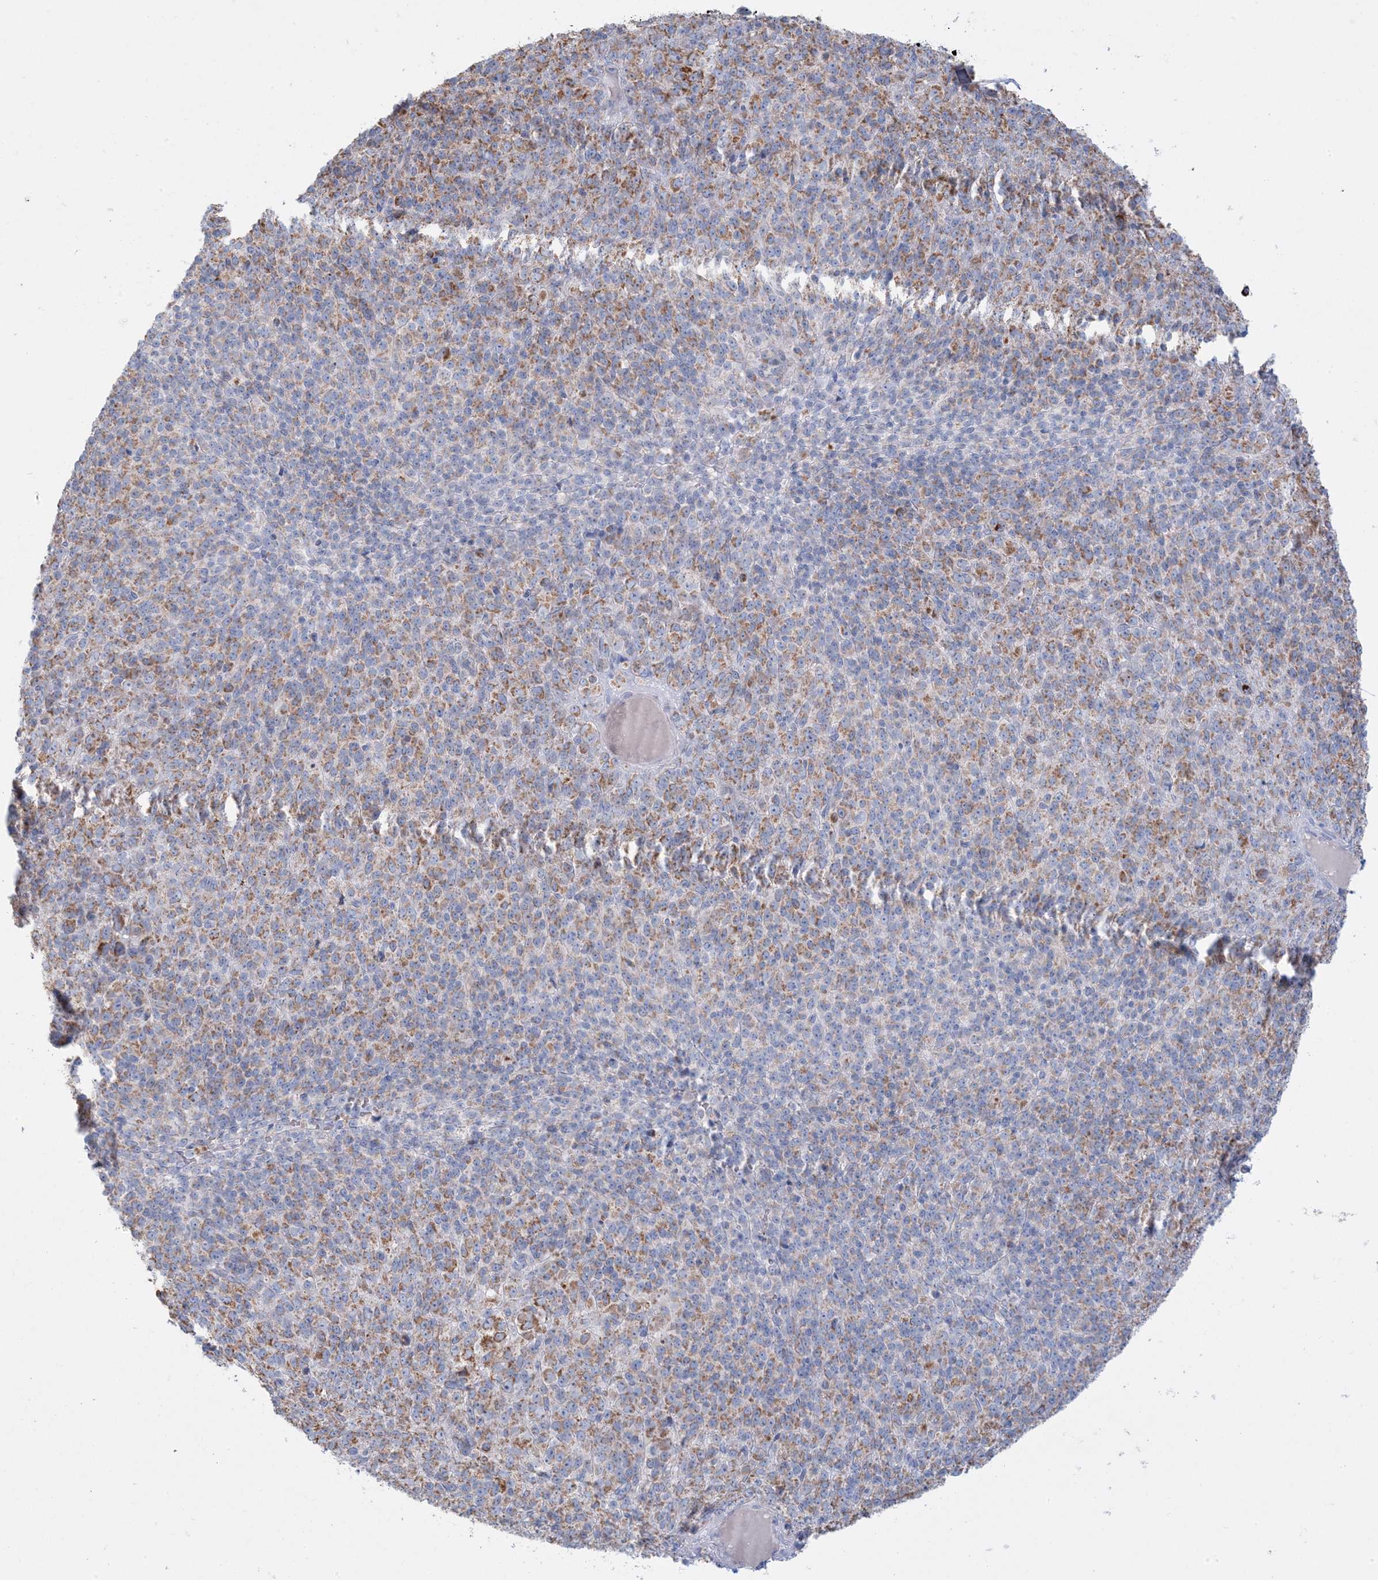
{"staining": {"intensity": "moderate", "quantity": "25%-75%", "location": "cytoplasmic/membranous"}, "tissue": "melanoma", "cell_type": "Tumor cells", "image_type": "cancer", "snomed": [{"axis": "morphology", "description": "Malignant melanoma, Metastatic site"}, {"axis": "topography", "description": "Brain"}], "caption": "Brown immunohistochemical staining in human melanoma shows moderate cytoplasmic/membranous positivity in approximately 25%-75% of tumor cells.", "gene": "KCTD6", "patient": {"sex": "female", "age": 56}}